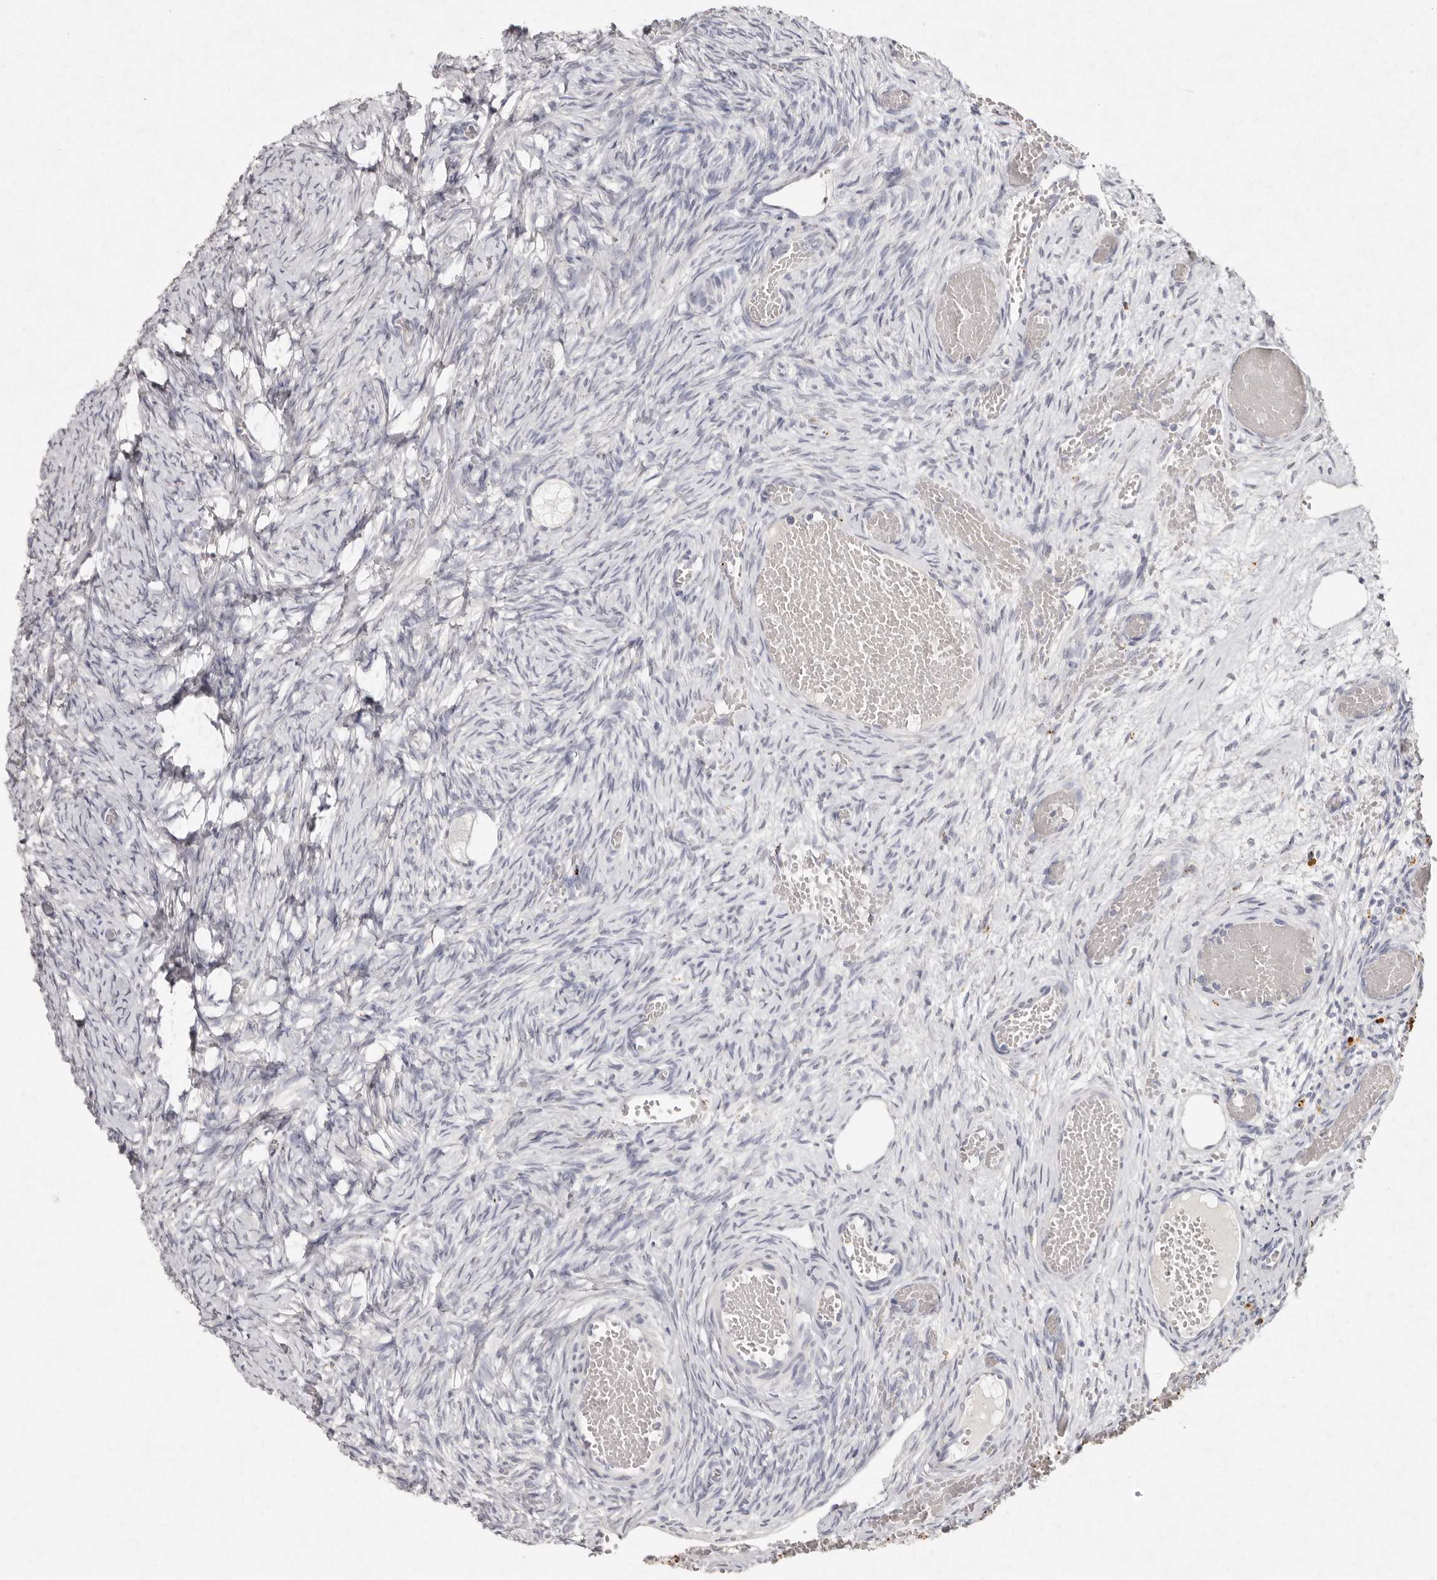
{"staining": {"intensity": "negative", "quantity": "none", "location": "none"}, "tissue": "ovary", "cell_type": "Follicle cells", "image_type": "normal", "snomed": [{"axis": "morphology", "description": "Adenocarcinoma, NOS"}, {"axis": "topography", "description": "Endometrium"}], "caption": "The image exhibits no significant expression in follicle cells of ovary. (DAB (3,3'-diaminobenzidine) immunohistochemistry (IHC) visualized using brightfield microscopy, high magnification).", "gene": "FAM185A", "patient": {"sex": "female", "age": 32}}